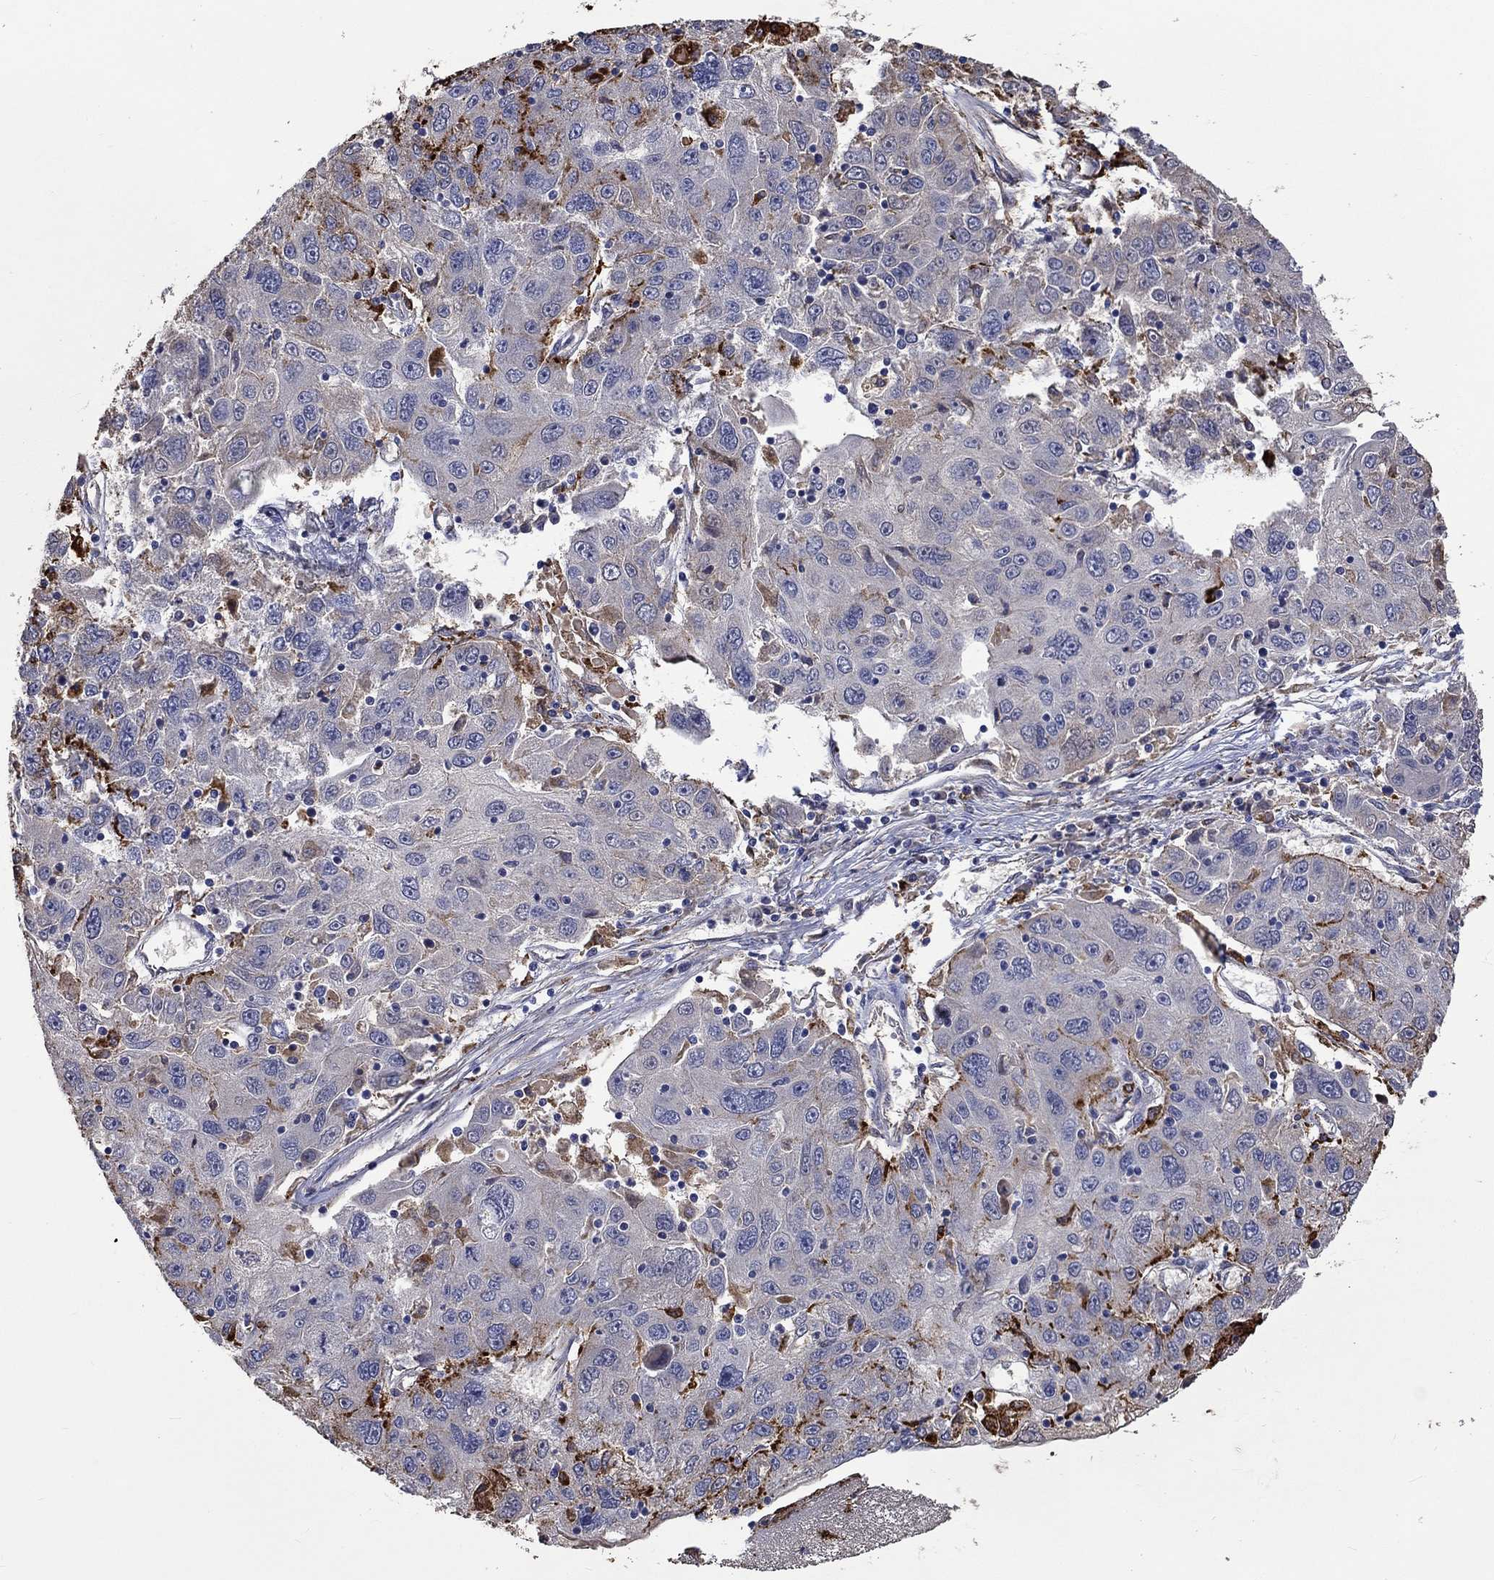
{"staining": {"intensity": "moderate", "quantity": "<25%", "location": "cytoplasmic/membranous"}, "tissue": "stomach cancer", "cell_type": "Tumor cells", "image_type": "cancer", "snomed": [{"axis": "morphology", "description": "Adenocarcinoma, NOS"}, {"axis": "topography", "description": "Stomach"}], "caption": "Stomach cancer (adenocarcinoma) stained for a protein demonstrates moderate cytoplasmic/membranous positivity in tumor cells. (DAB IHC, brown staining for protein, blue staining for nuclei).", "gene": "CTSB", "patient": {"sex": "male", "age": 56}}